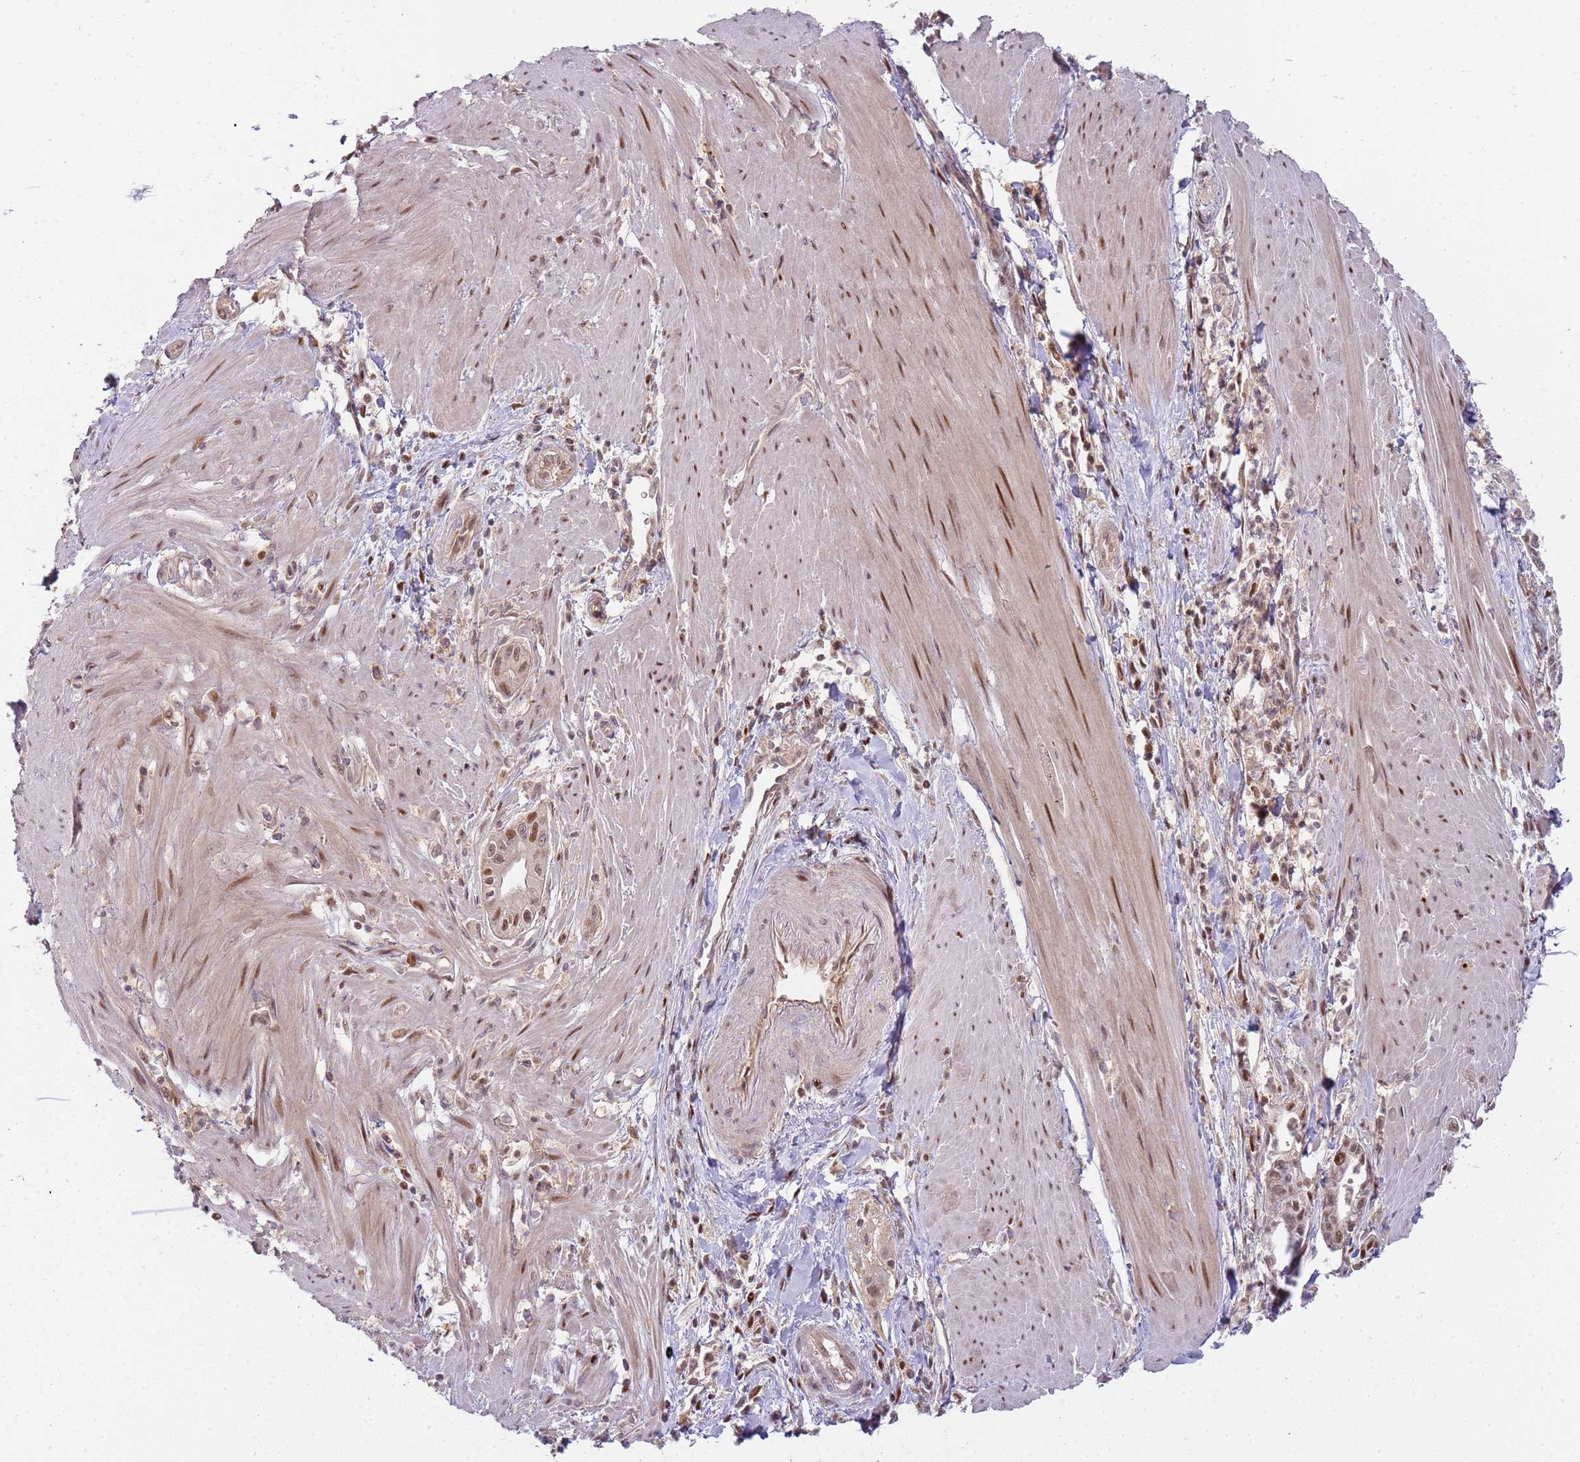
{"staining": {"intensity": "moderate", "quantity": "25%-75%", "location": "nuclear"}, "tissue": "pancreatic cancer", "cell_type": "Tumor cells", "image_type": "cancer", "snomed": [{"axis": "morphology", "description": "Adenocarcinoma, NOS"}, {"axis": "topography", "description": "Pancreas"}], "caption": "DAB immunohistochemical staining of human adenocarcinoma (pancreatic) shows moderate nuclear protein staining in about 25%-75% of tumor cells. (brown staining indicates protein expression, while blue staining denotes nuclei).", "gene": "GSTO2", "patient": {"sex": "male", "age": 78}}